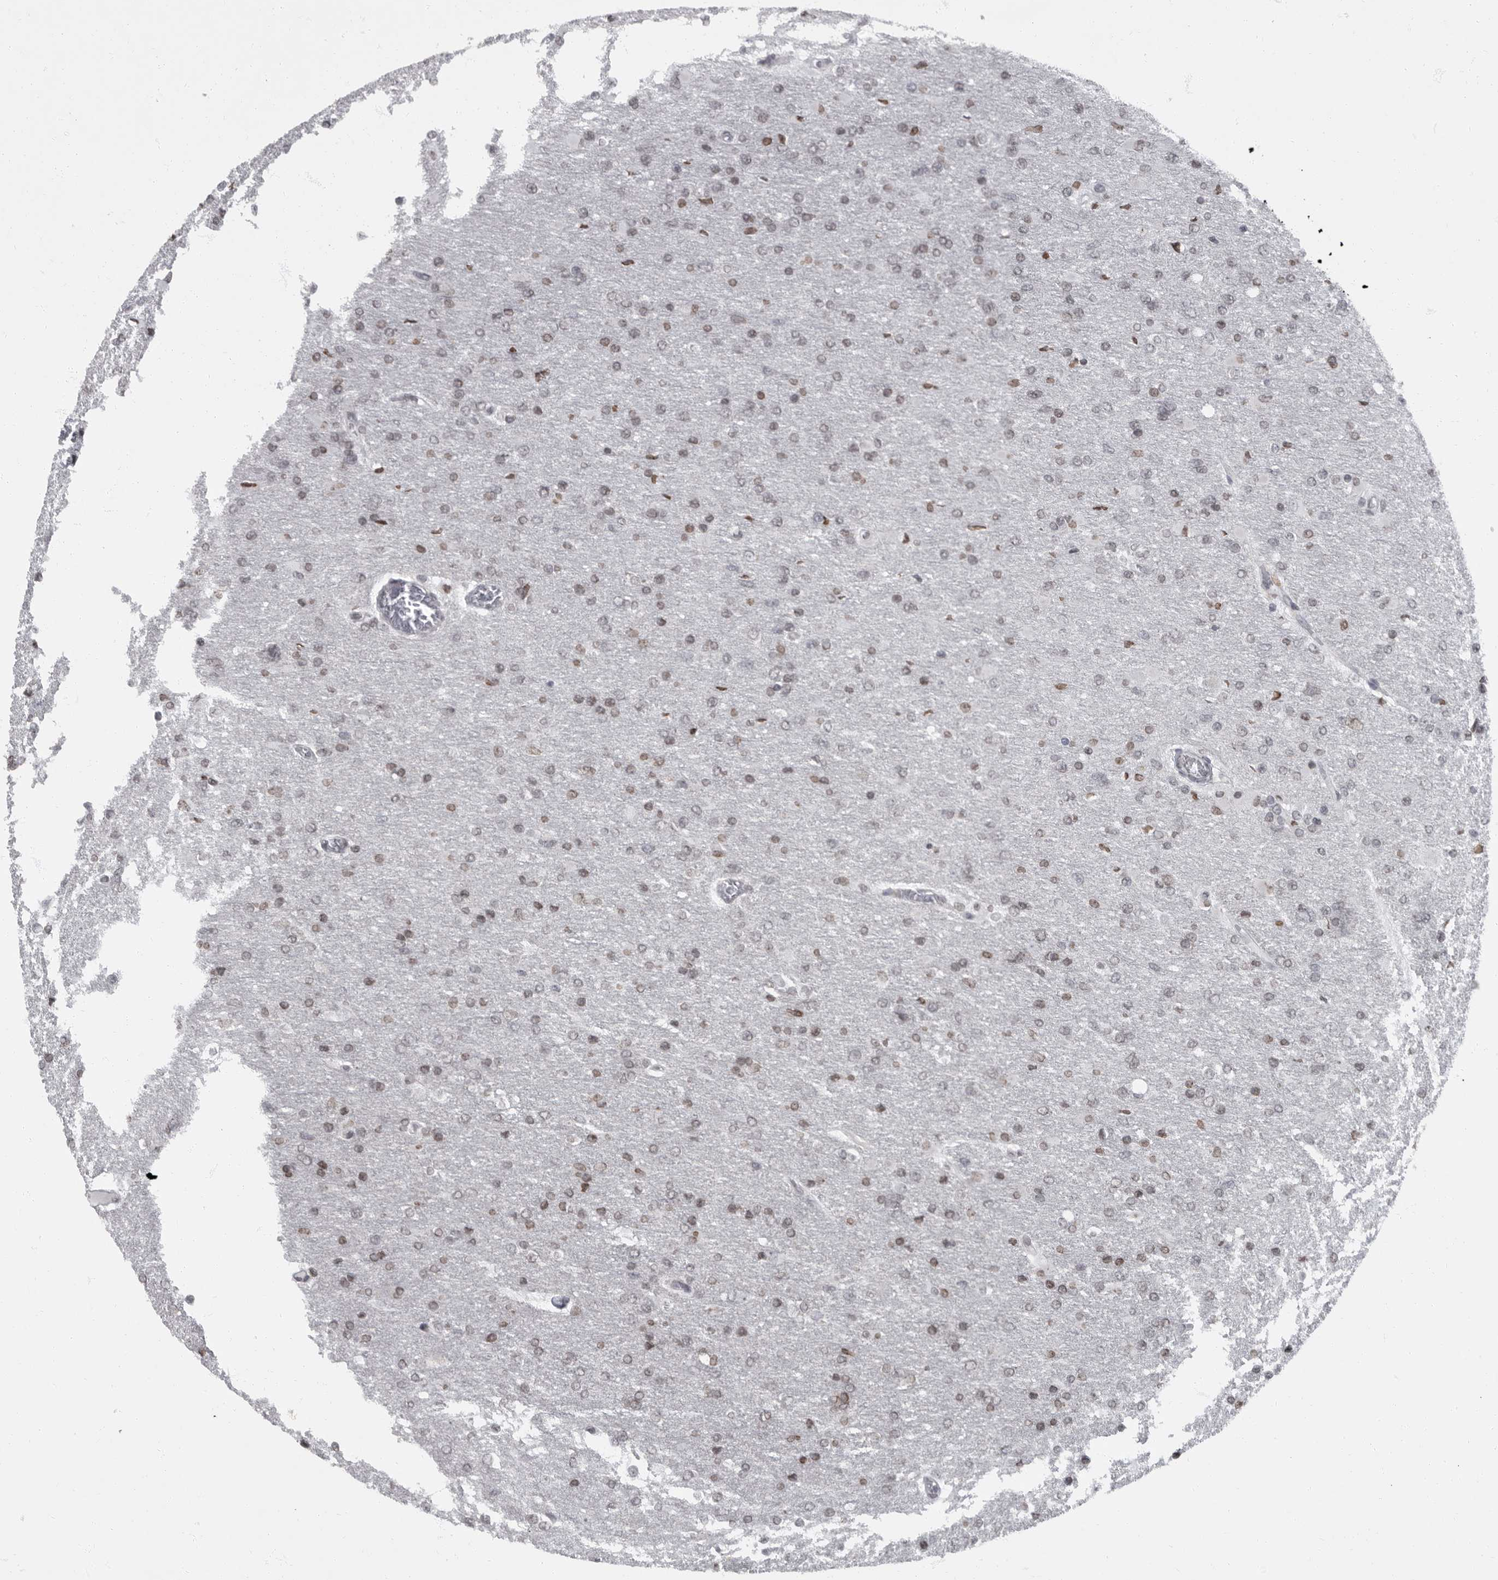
{"staining": {"intensity": "weak", "quantity": ">75%", "location": "nuclear"}, "tissue": "glioma", "cell_type": "Tumor cells", "image_type": "cancer", "snomed": [{"axis": "morphology", "description": "Glioma, malignant, High grade"}, {"axis": "topography", "description": "Cerebral cortex"}], "caption": "The micrograph displays a brown stain indicating the presence of a protein in the nuclear of tumor cells in glioma.", "gene": "EVI5", "patient": {"sex": "female", "age": 36}}